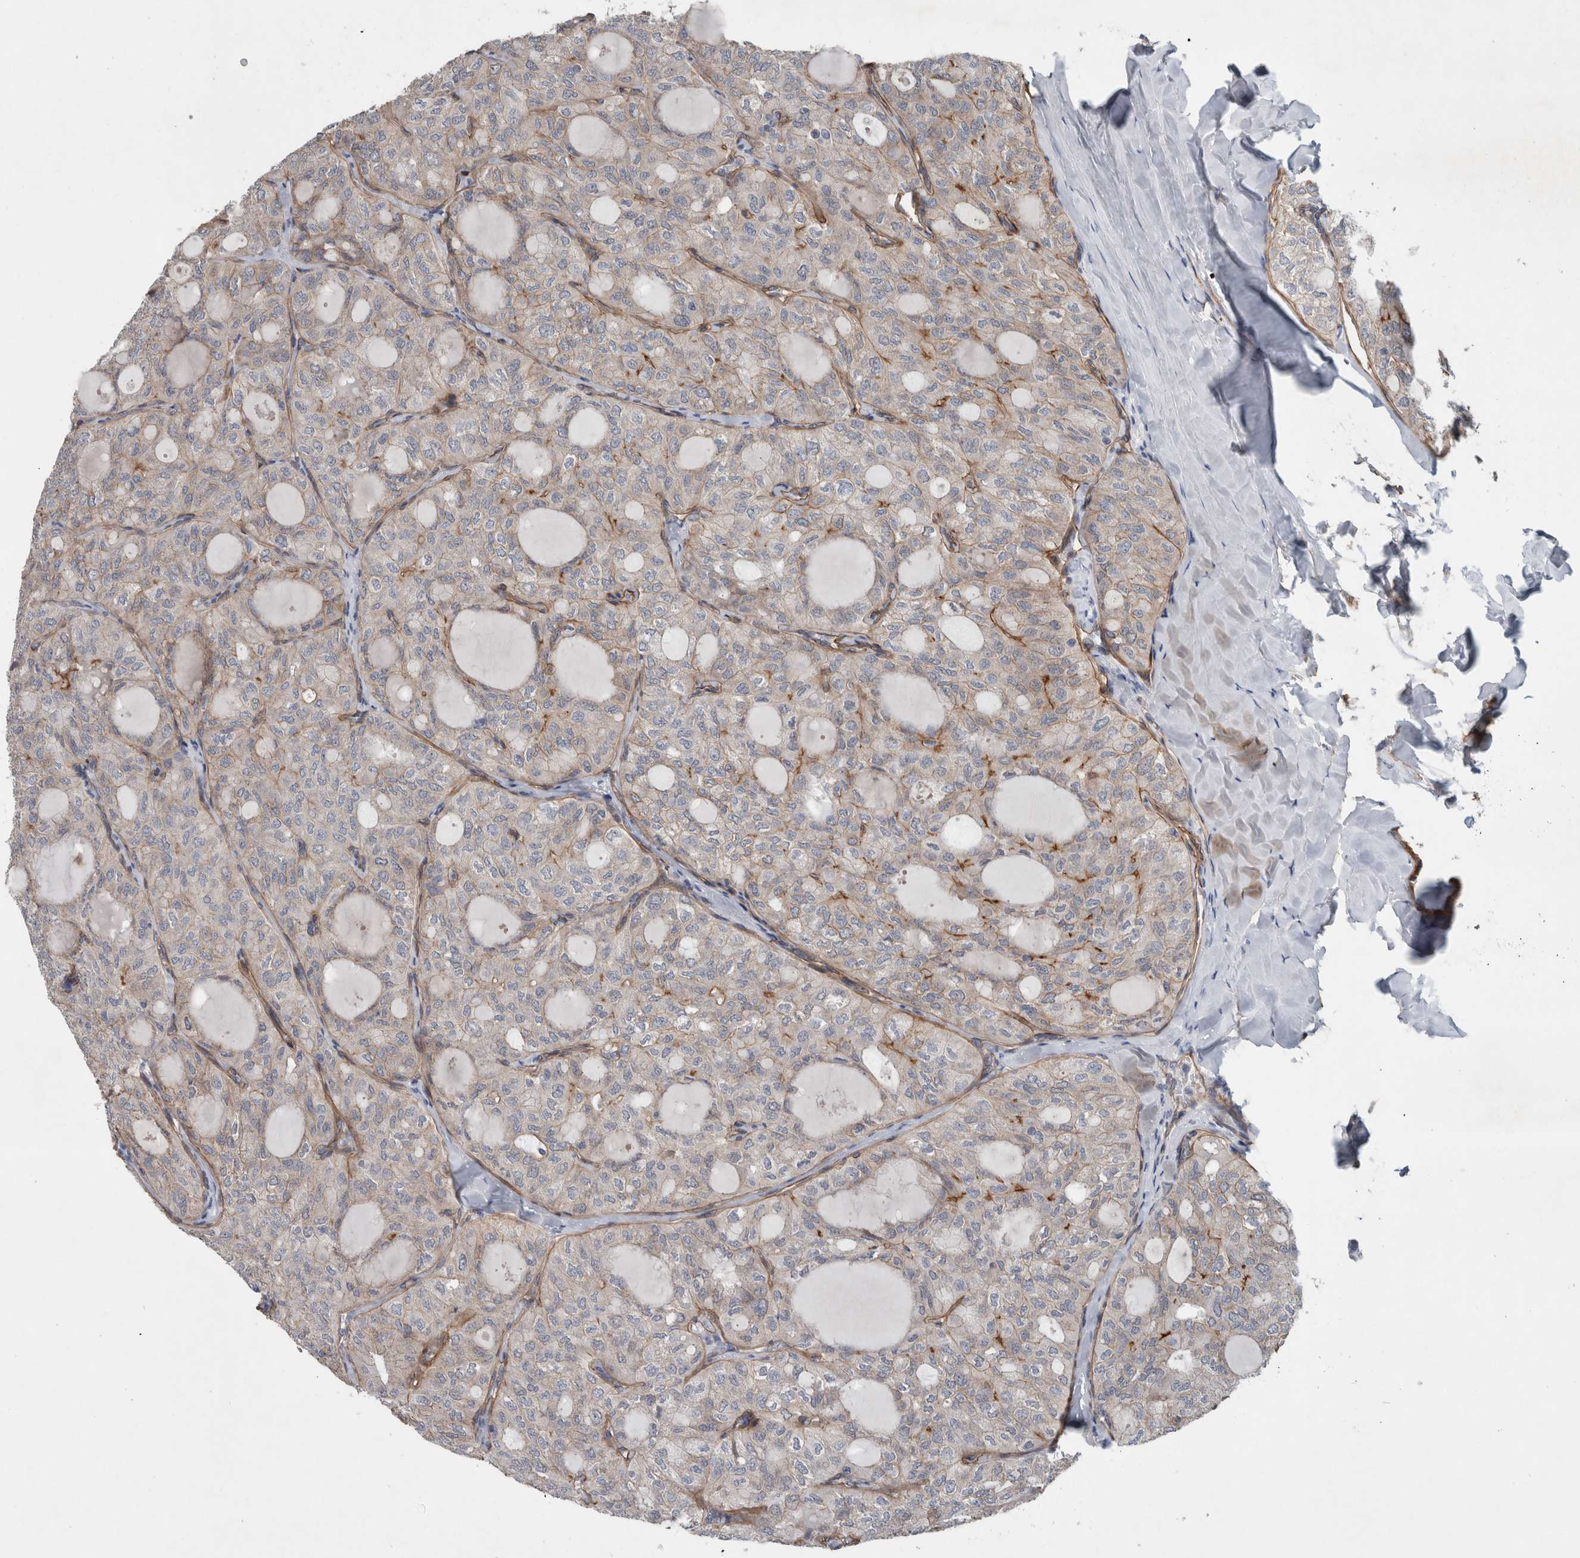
{"staining": {"intensity": "moderate", "quantity": "<25%", "location": "cytoplasmic/membranous"}, "tissue": "thyroid cancer", "cell_type": "Tumor cells", "image_type": "cancer", "snomed": [{"axis": "morphology", "description": "Follicular adenoma carcinoma, NOS"}, {"axis": "topography", "description": "Thyroid gland"}], "caption": "Immunohistochemistry micrograph of neoplastic tissue: thyroid cancer (follicular adenoma carcinoma) stained using immunohistochemistry reveals low levels of moderate protein expression localized specifically in the cytoplasmic/membranous of tumor cells, appearing as a cytoplasmic/membranous brown color.", "gene": "BCAM", "patient": {"sex": "male", "age": 75}}